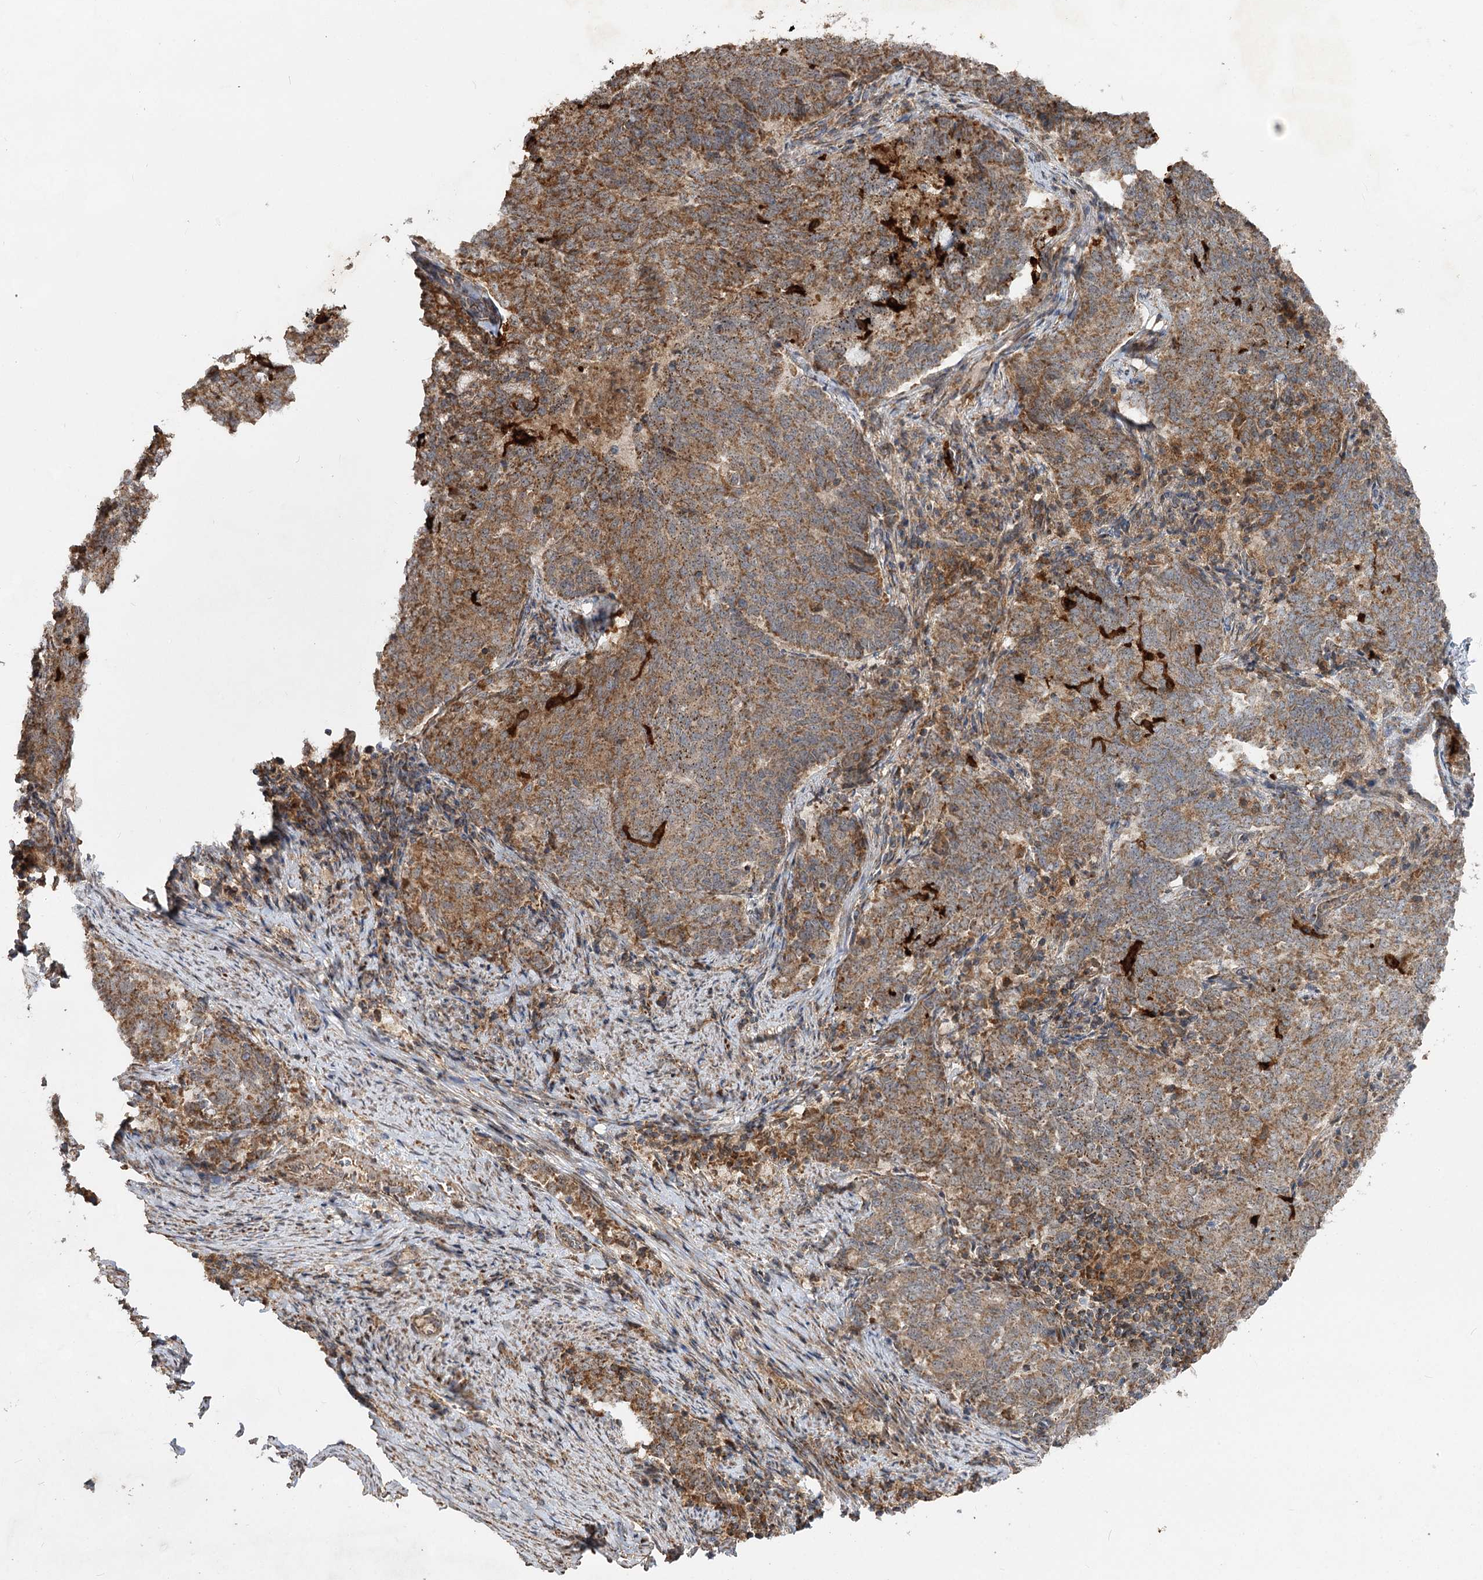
{"staining": {"intensity": "moderate", "quantity": ">75%", "location": "cytoplasmic/membranous"}, "tissue": "endometrial cancer", "cell_type": "Tumor cells", "image_type": "cancer", "snomed": [{"axis": "morphology", "description": "Adenocarcinoma, NOS"}, {"axis": "topography", "description": "Endometrium"}], "caption": "Human endometrial adenocarcinoma stained with a brown dye shows moderate cytoplasmic/membranous positive expression in approximately >75% of tumor cells.", "gene": "MINDY3", "patient": {"sex": "female", "age": 80}}